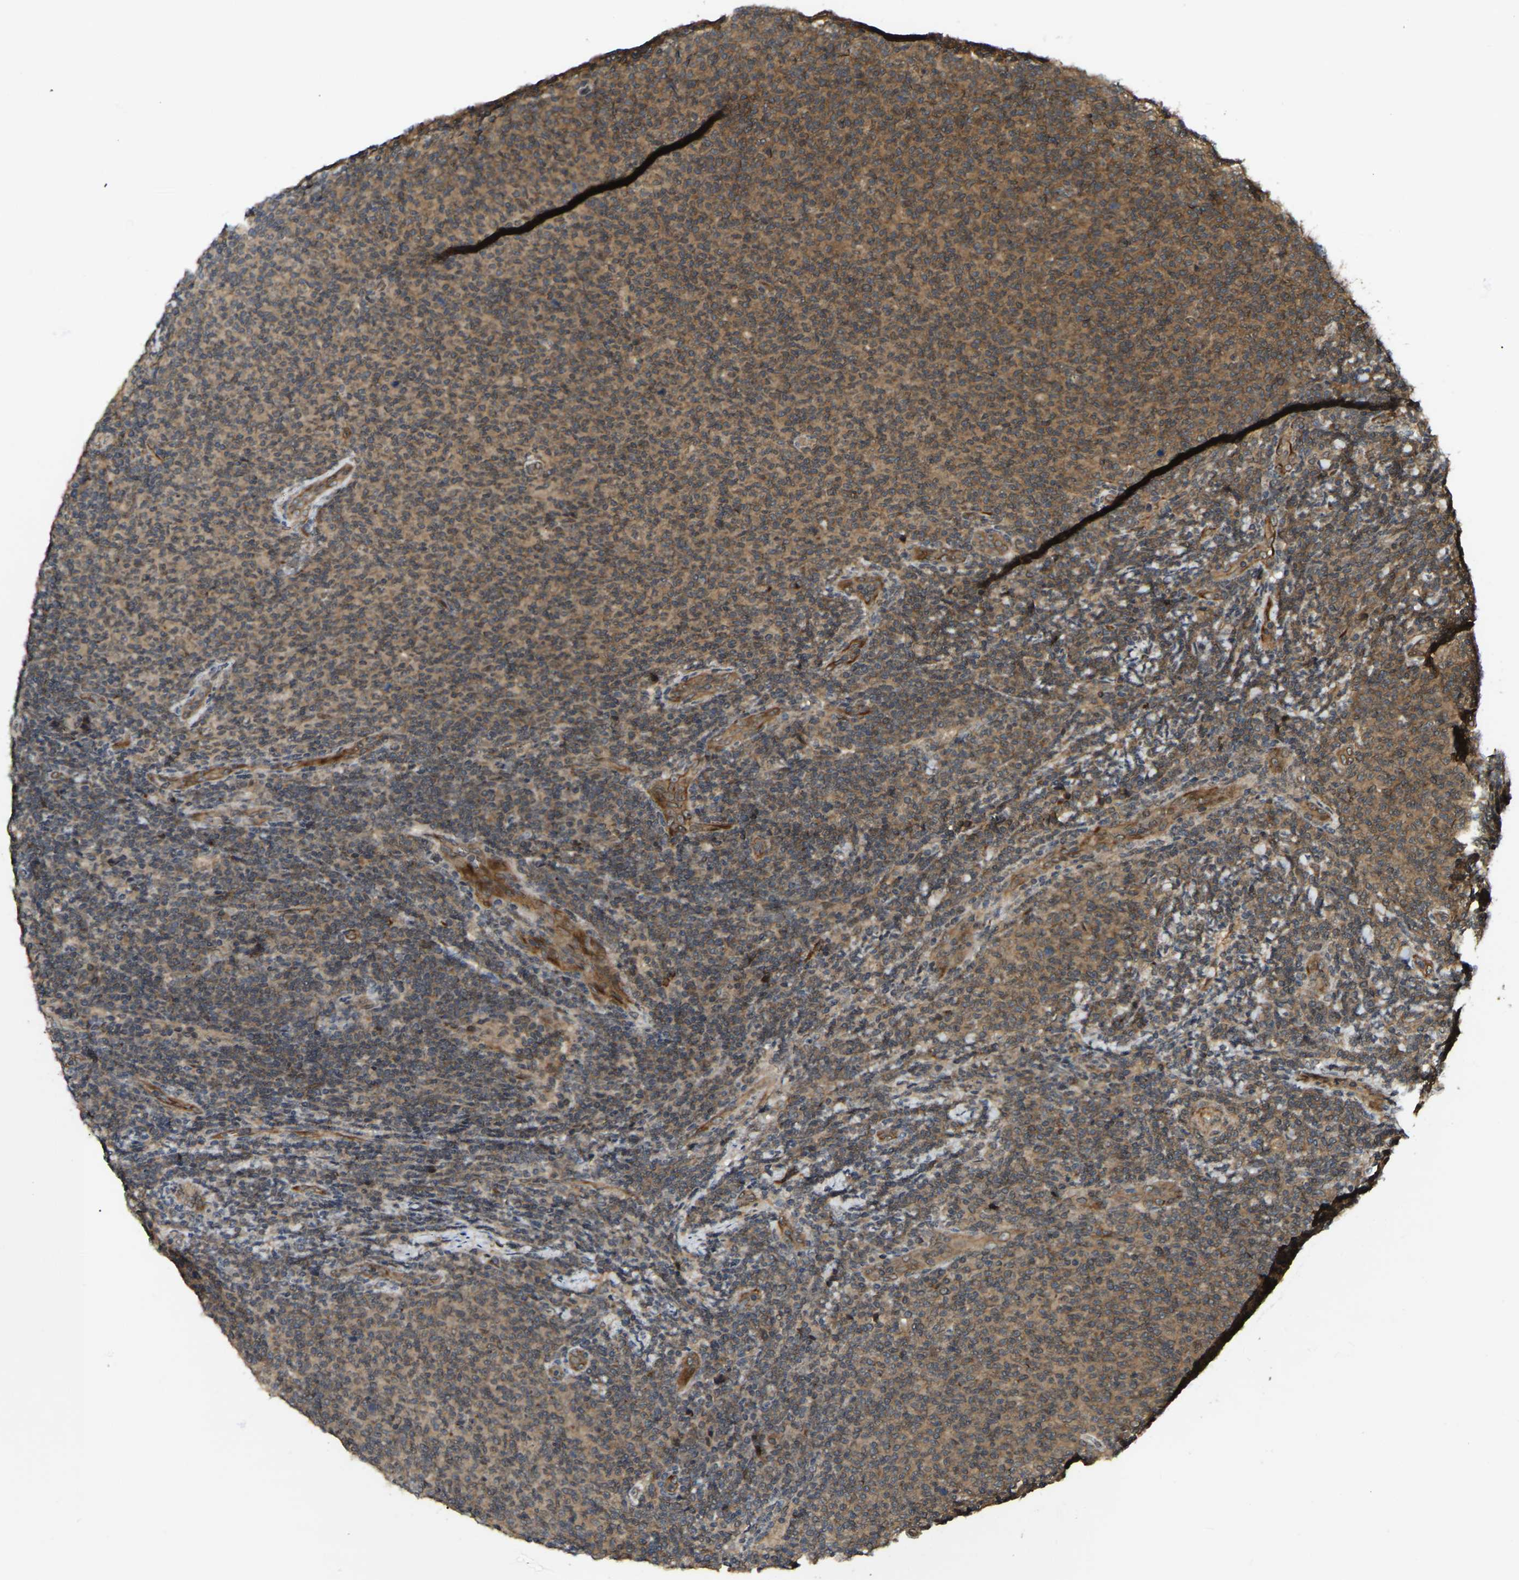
{"staining": {"intensity": "moderate", "quantity": ">75%", "location": "cytoplasmic/membranous,nuclear"}, "tissue": "lymphoma", "cell_type": "Tumor cells", "image_type": "cancer", "snomed": [{"axis": "morphology", "description": "Malignant lymphoma, non-Hodgkin's type, Low grade"}, {"axis": "topography", "description": "Lymph node"}], "caption": "IHC staining of lymphoma, which displays medium levels of moderate cytoplasmic/membranous and nuclear staining in about >75% of tumor cells indicating moderate cytoplasmic/membranous and nuclear protein staining. The staining was performed using DAB (3,3'-diaminobenzidine) (brown) for protein detection and nuclei were counterstained in hematoxylin (blue).", "gene": "KIAA1549", "patient": {"sex": "male", "age": 66}}